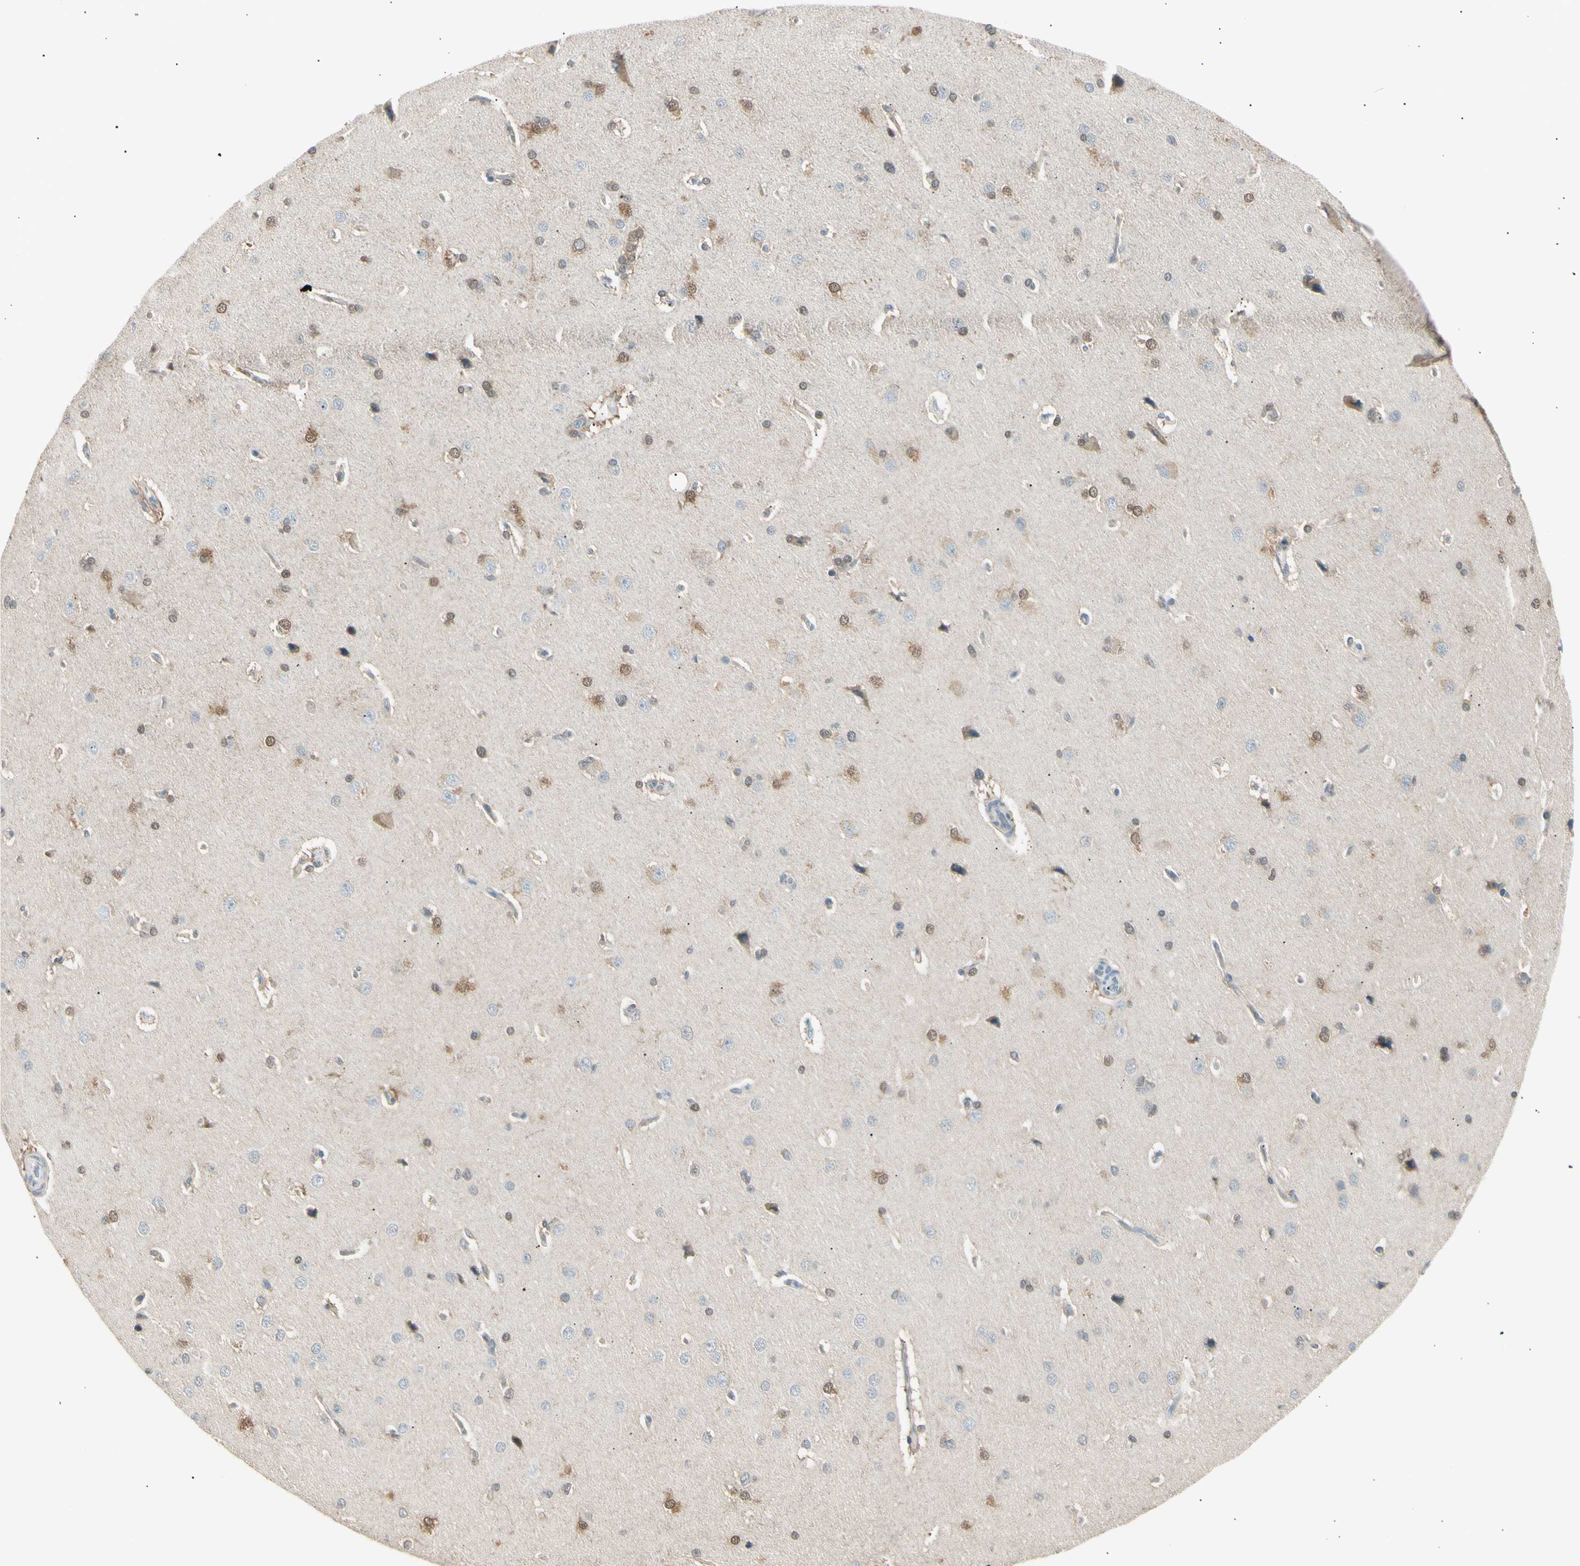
{"staining": {"intensity": "negative", "quantity": "none", "location": "none"}, "tissue": "cerebral cortex", "cell_type": "Endothelial cells", "image_type": "normal", "snomed": [{"axis": "morphology", "description": "Normal tissue, NOS"}, {"axis": "topography", "description": "Cerebral cortex"}], "caption": "High magnification brightfield microscopy of unremarkable cerebral cortex stained with DAB (3,3'-diaminobenzidine) (brown) and counterstained with hematoxylin (blue): endothelial cells show no significant staining.", "gene": "LHPP", "patient": {"sex": "male", "age": 62}}